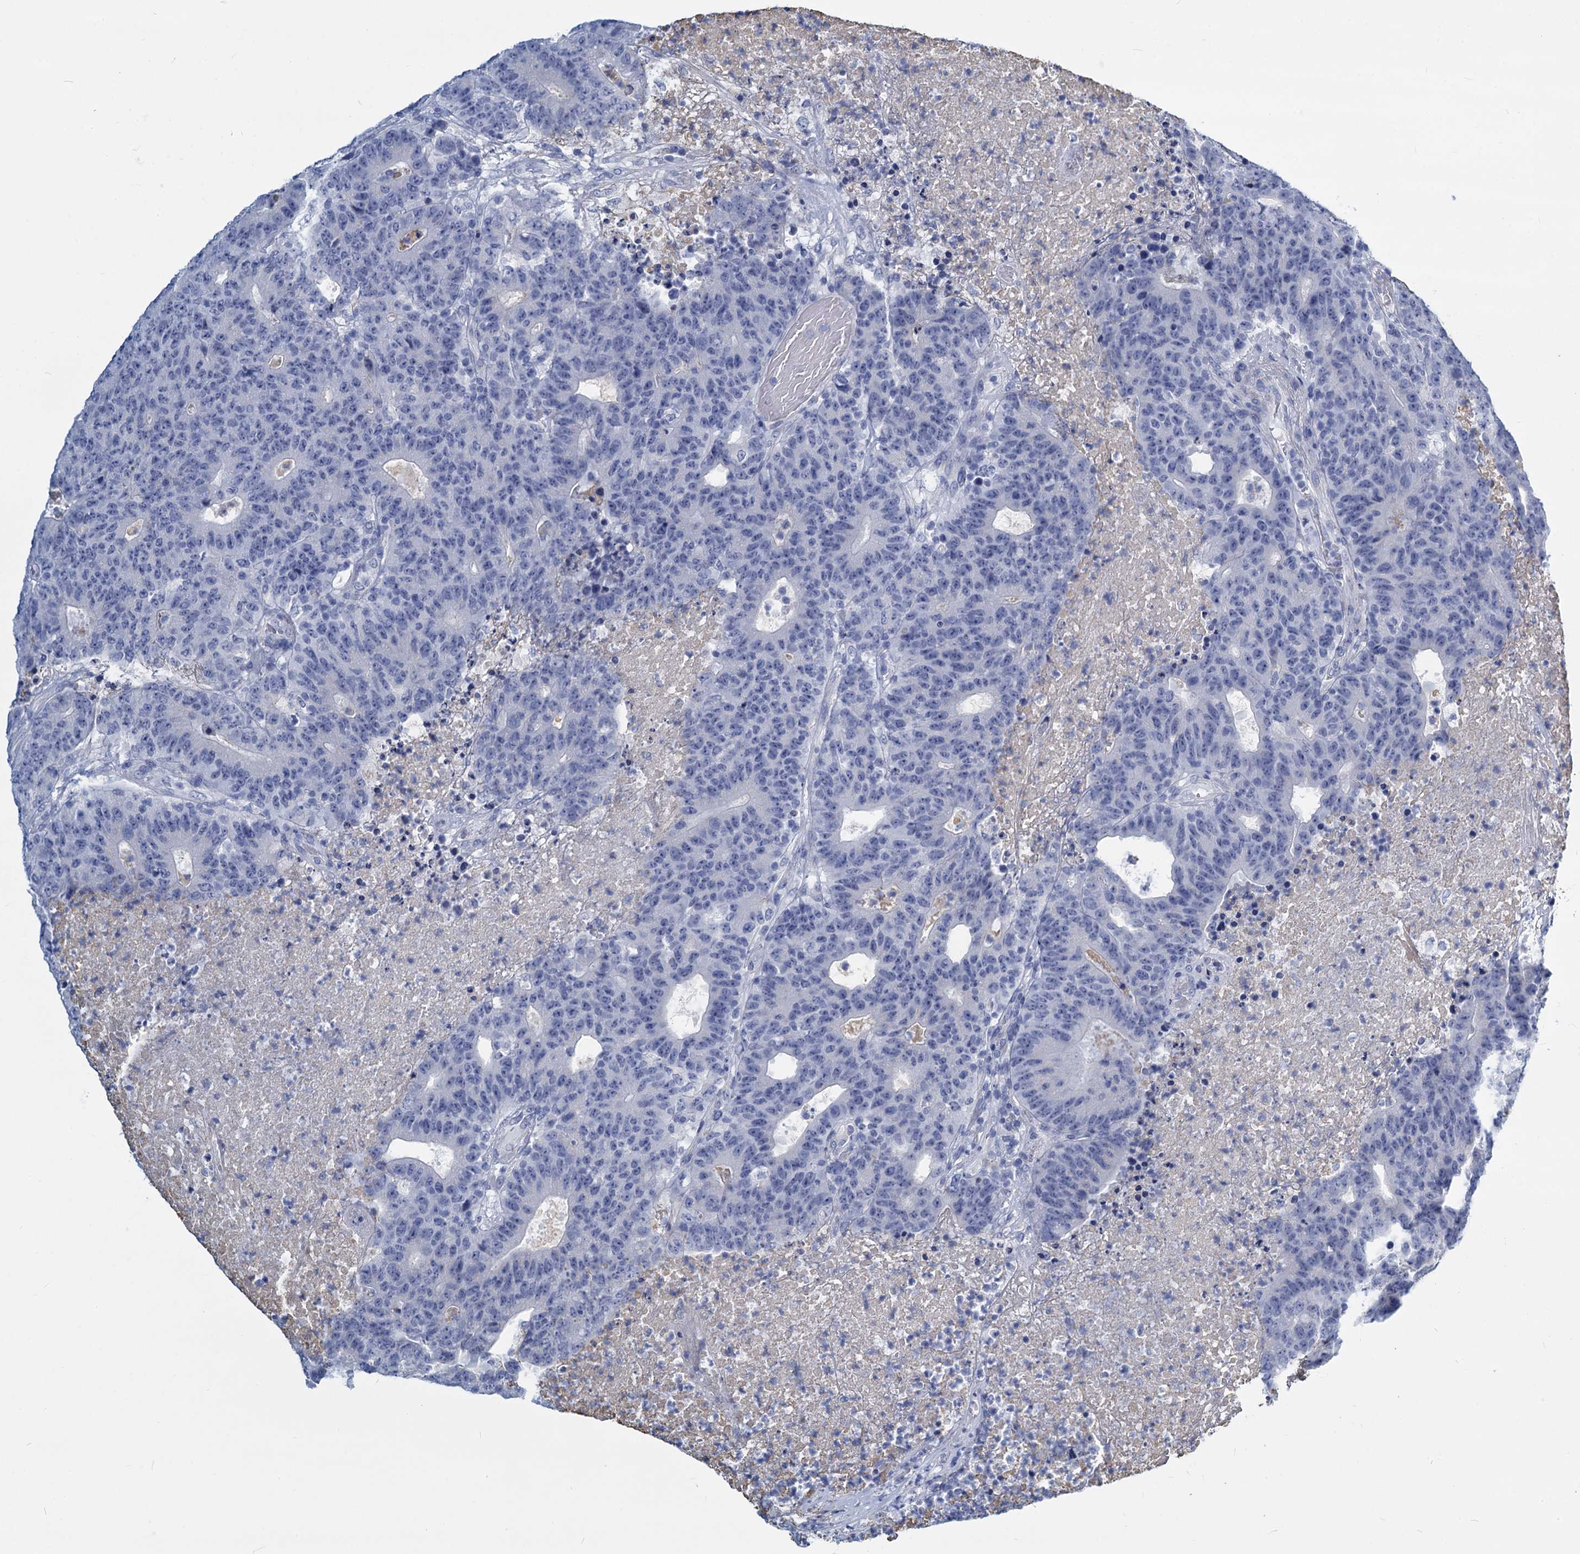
{"staining": {"intensity": "negative", "quantity": "none", "location": "none"}, "tissue": "colorectal cancer", "cell_type": "Tumor cells", "image_type": "cancer", "snomed": [{"axis": "morphology", "description": "Adenocarcinoma, NOS"}, {"axis": "topography", "description": "Colon"}], "caption": "Micrograph shows no protein expression in tumor cells of colorectal cancer tissue.", "gene": "GSTM3", "patient": {"sex": "female", "age": 75}}